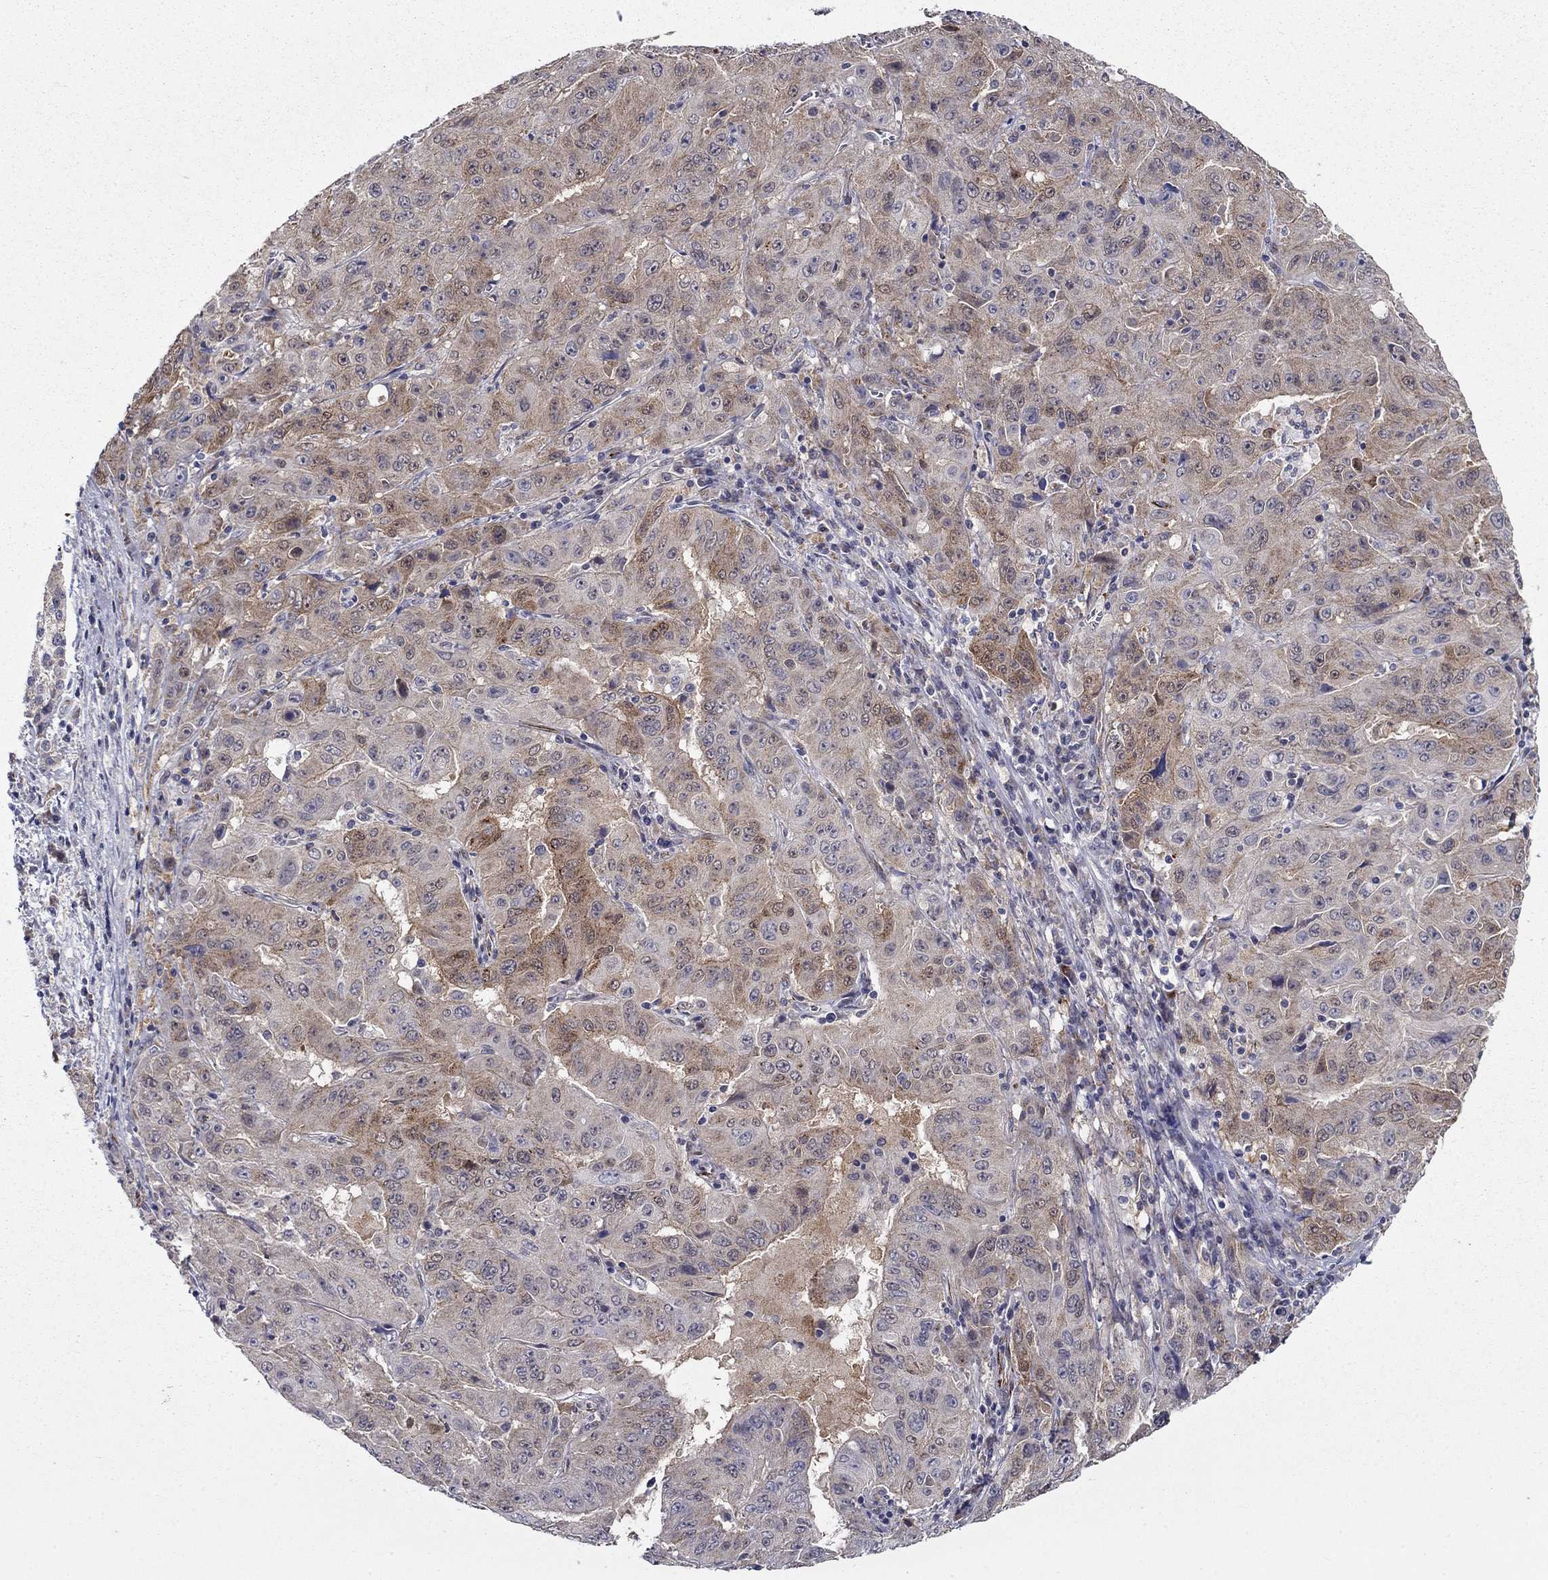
{"staining": {"intensity": "moderate", "quantity": "<25%", "location": "cytoplasmic/membranous"}, "tissue": "pancreatic cancer", "cell_type": "Tumor cells", "image_type": "cancer", "snomed": [{"axis": "morphology", "description": "Adenocarcinoma, NOS"}, {"axis": "topography", "description": "Pancreas"}], "caption": "This is an image of immunohistochemistry staining of pancreatic adenocarcinoma, which shows moderate expression in the cytoplasmic/membranous of tumor cells.", "gene": "LACTB2", "patient": {"sex": "male", "age": 63}}